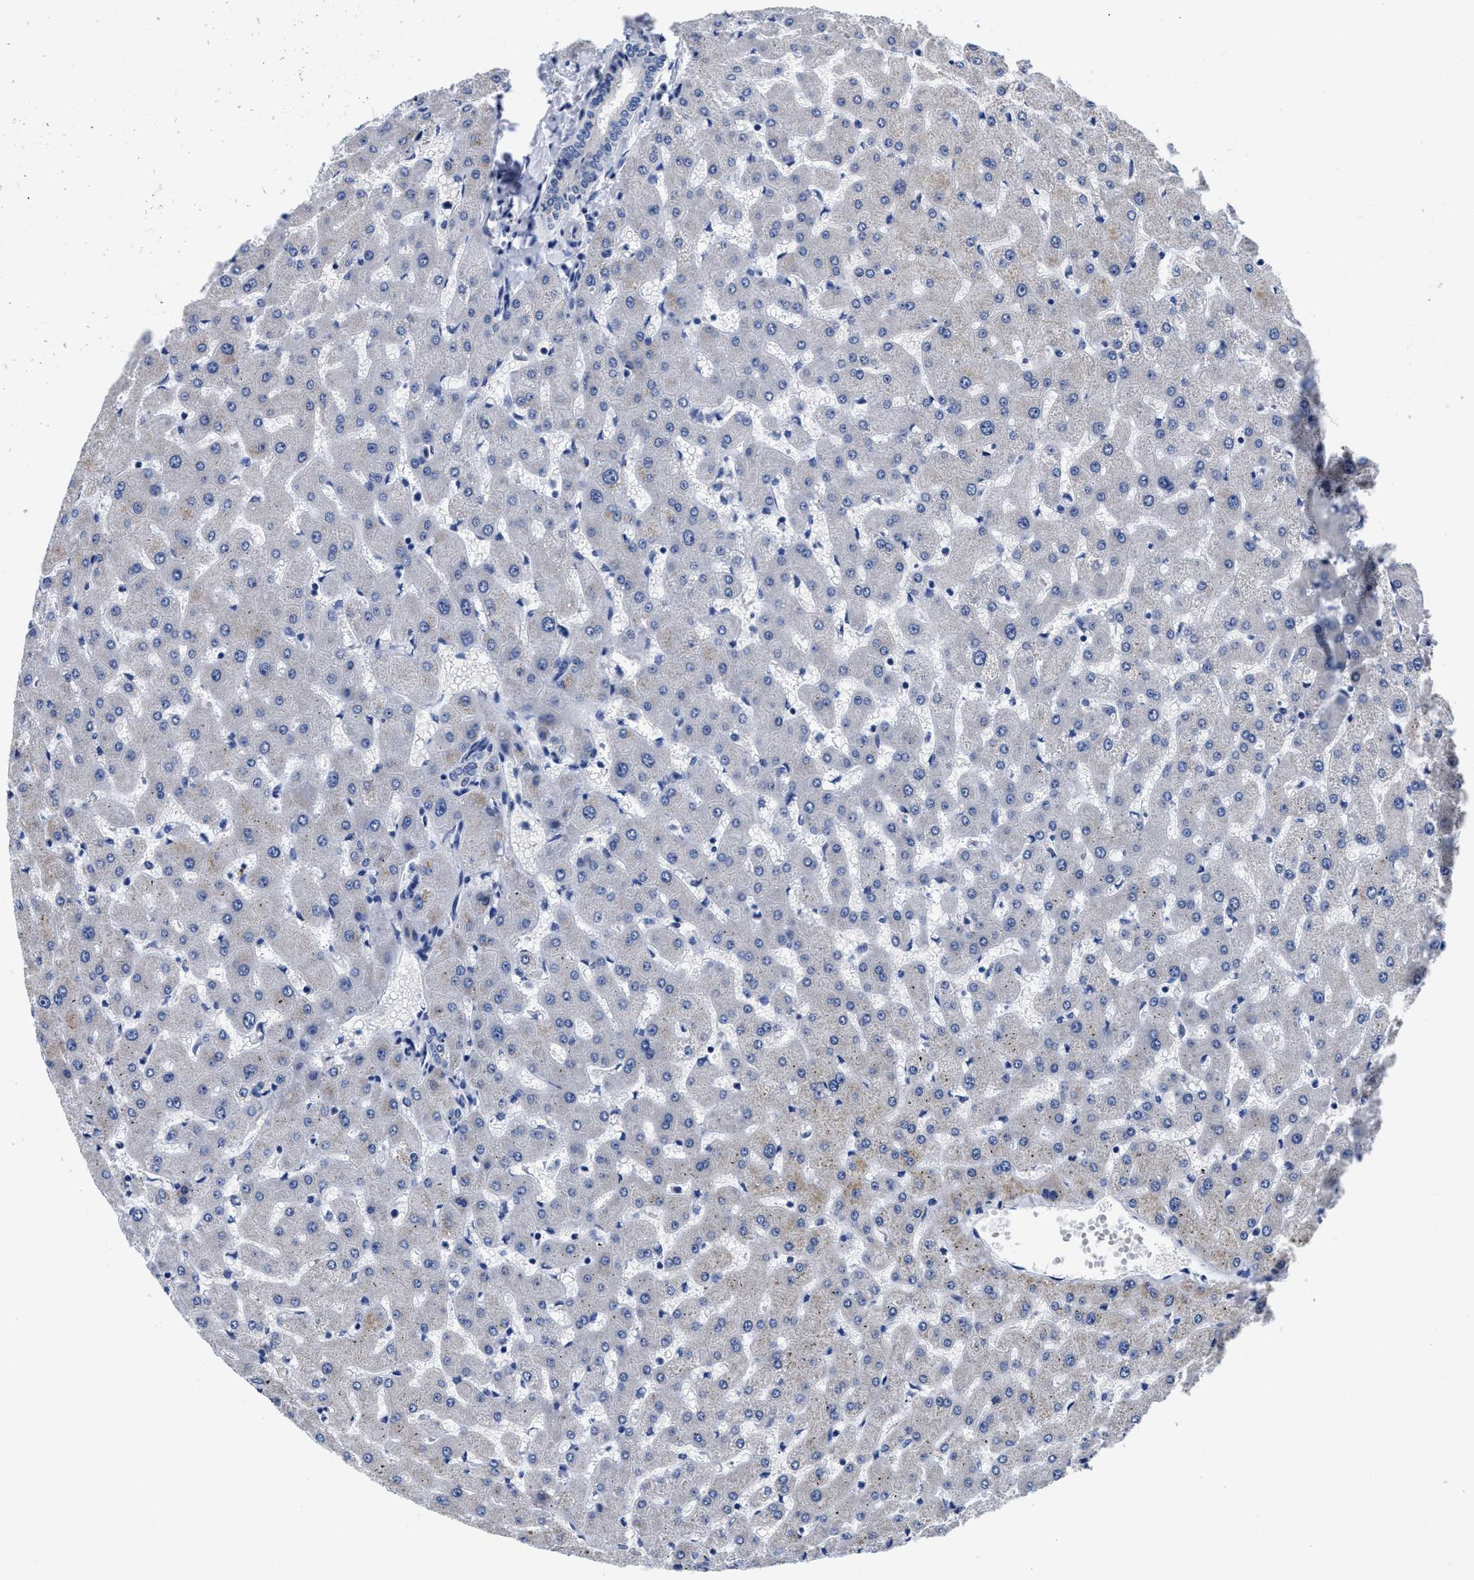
{"staining": {"intensity": "negative", "quantity": "none", "location": "none"}, "tissue": "liver", "cell_type": "Cholangiocytes", "image_type": "normal", "snomed": [{"axis": "morphology", "description": "Normal tissue, NOS"}, {"axis": "topography", "description": "Liver"}], "caption": "The histopathology image exhibits no staining of cholangiocytes in unremarkable liver.", "gene": "SLC35F1", "patient": {"sex": "female", "age": 63}}